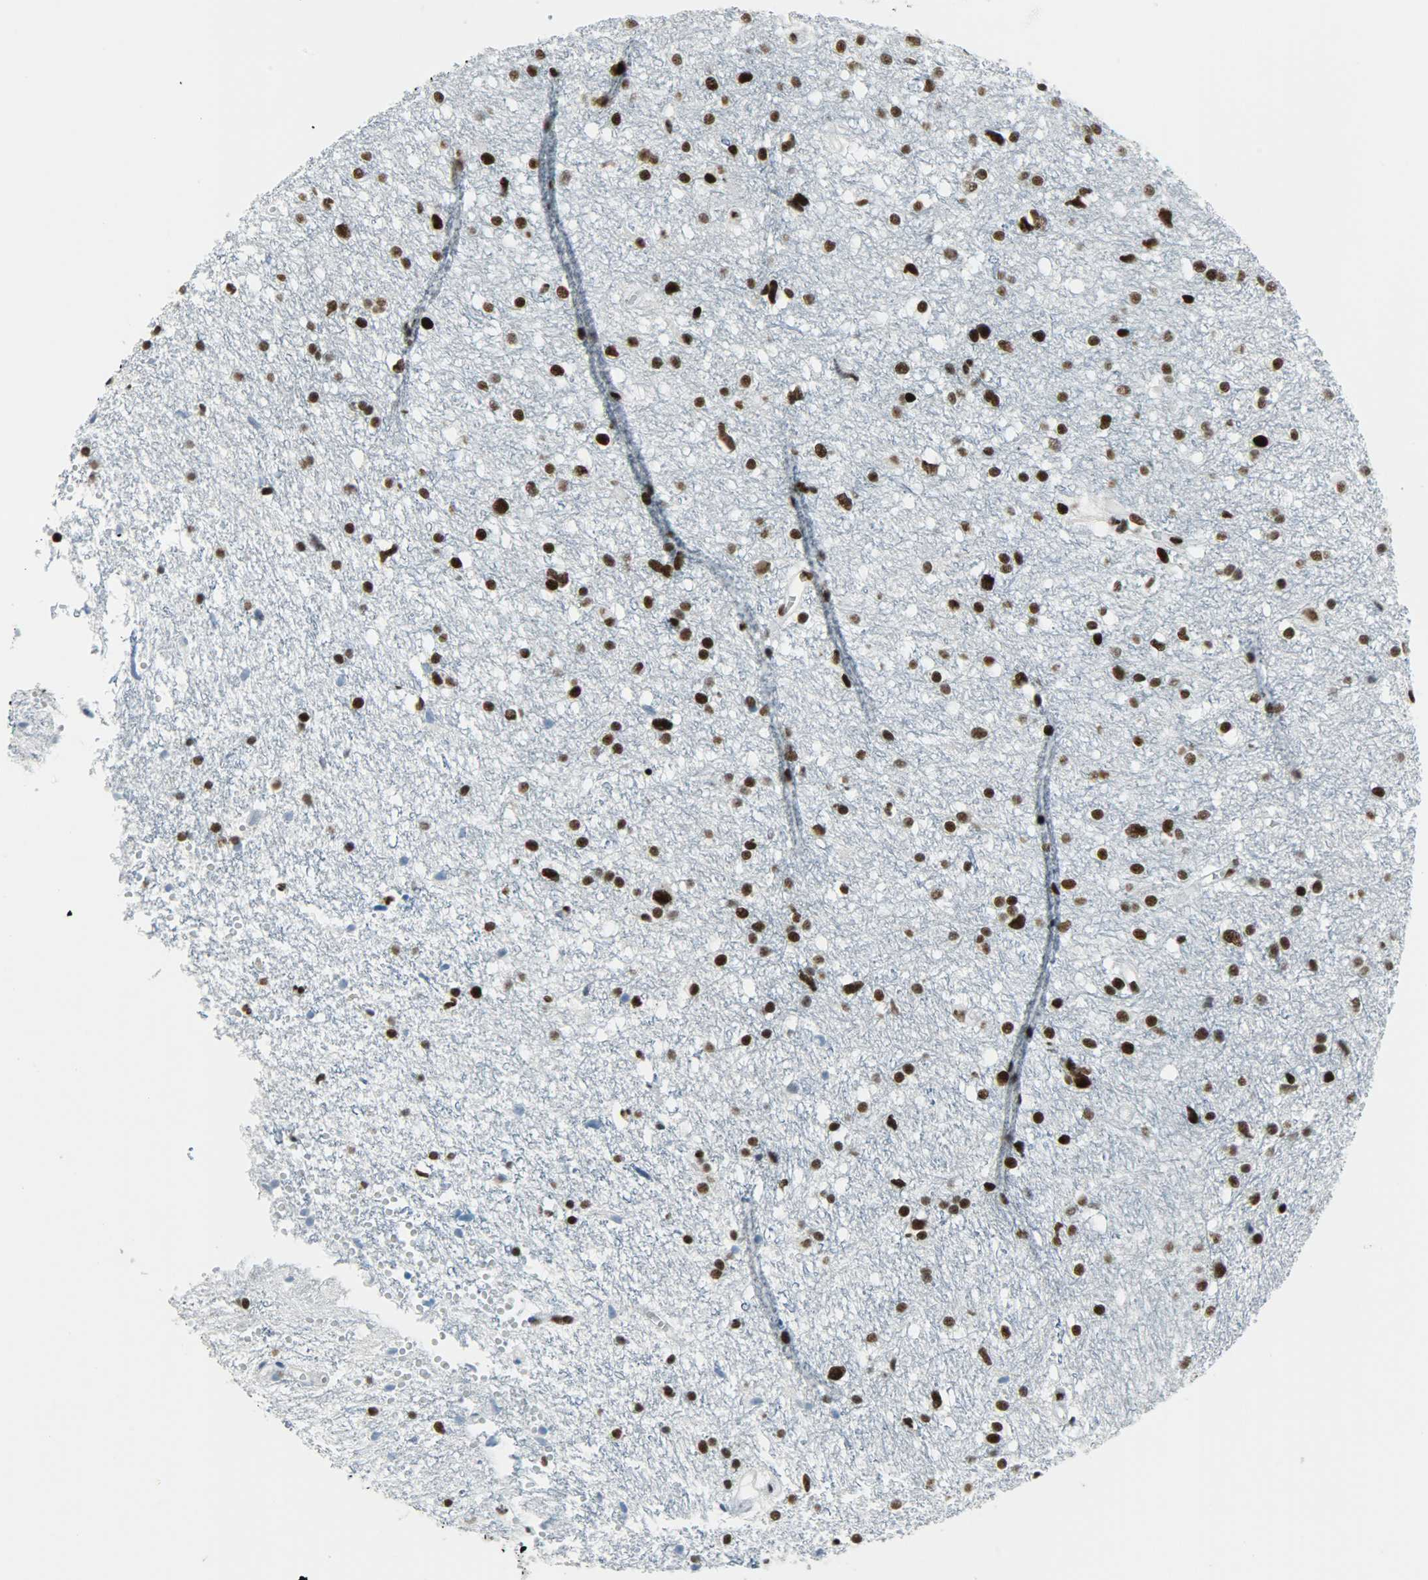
{"staining": {"intensity": "strong", "quantity": ">75%", "location": "nuclear"}, "tissue": "glioma", "cell_type": "Tumor cells", "image_type": "cancer", "snomed": [{"axis": "morphology", "description": "Glioma, malignant, High grade"}, {"axis": "topography", "description": "Brain"}], "caption": "This image displays immunohistochemistry (IHC) staining of glioma, with high strong nuclear expression in approximately >75% of tumor cells.", "gene": "SNRPA", "patient": {"sex": "female", "age": 59}}